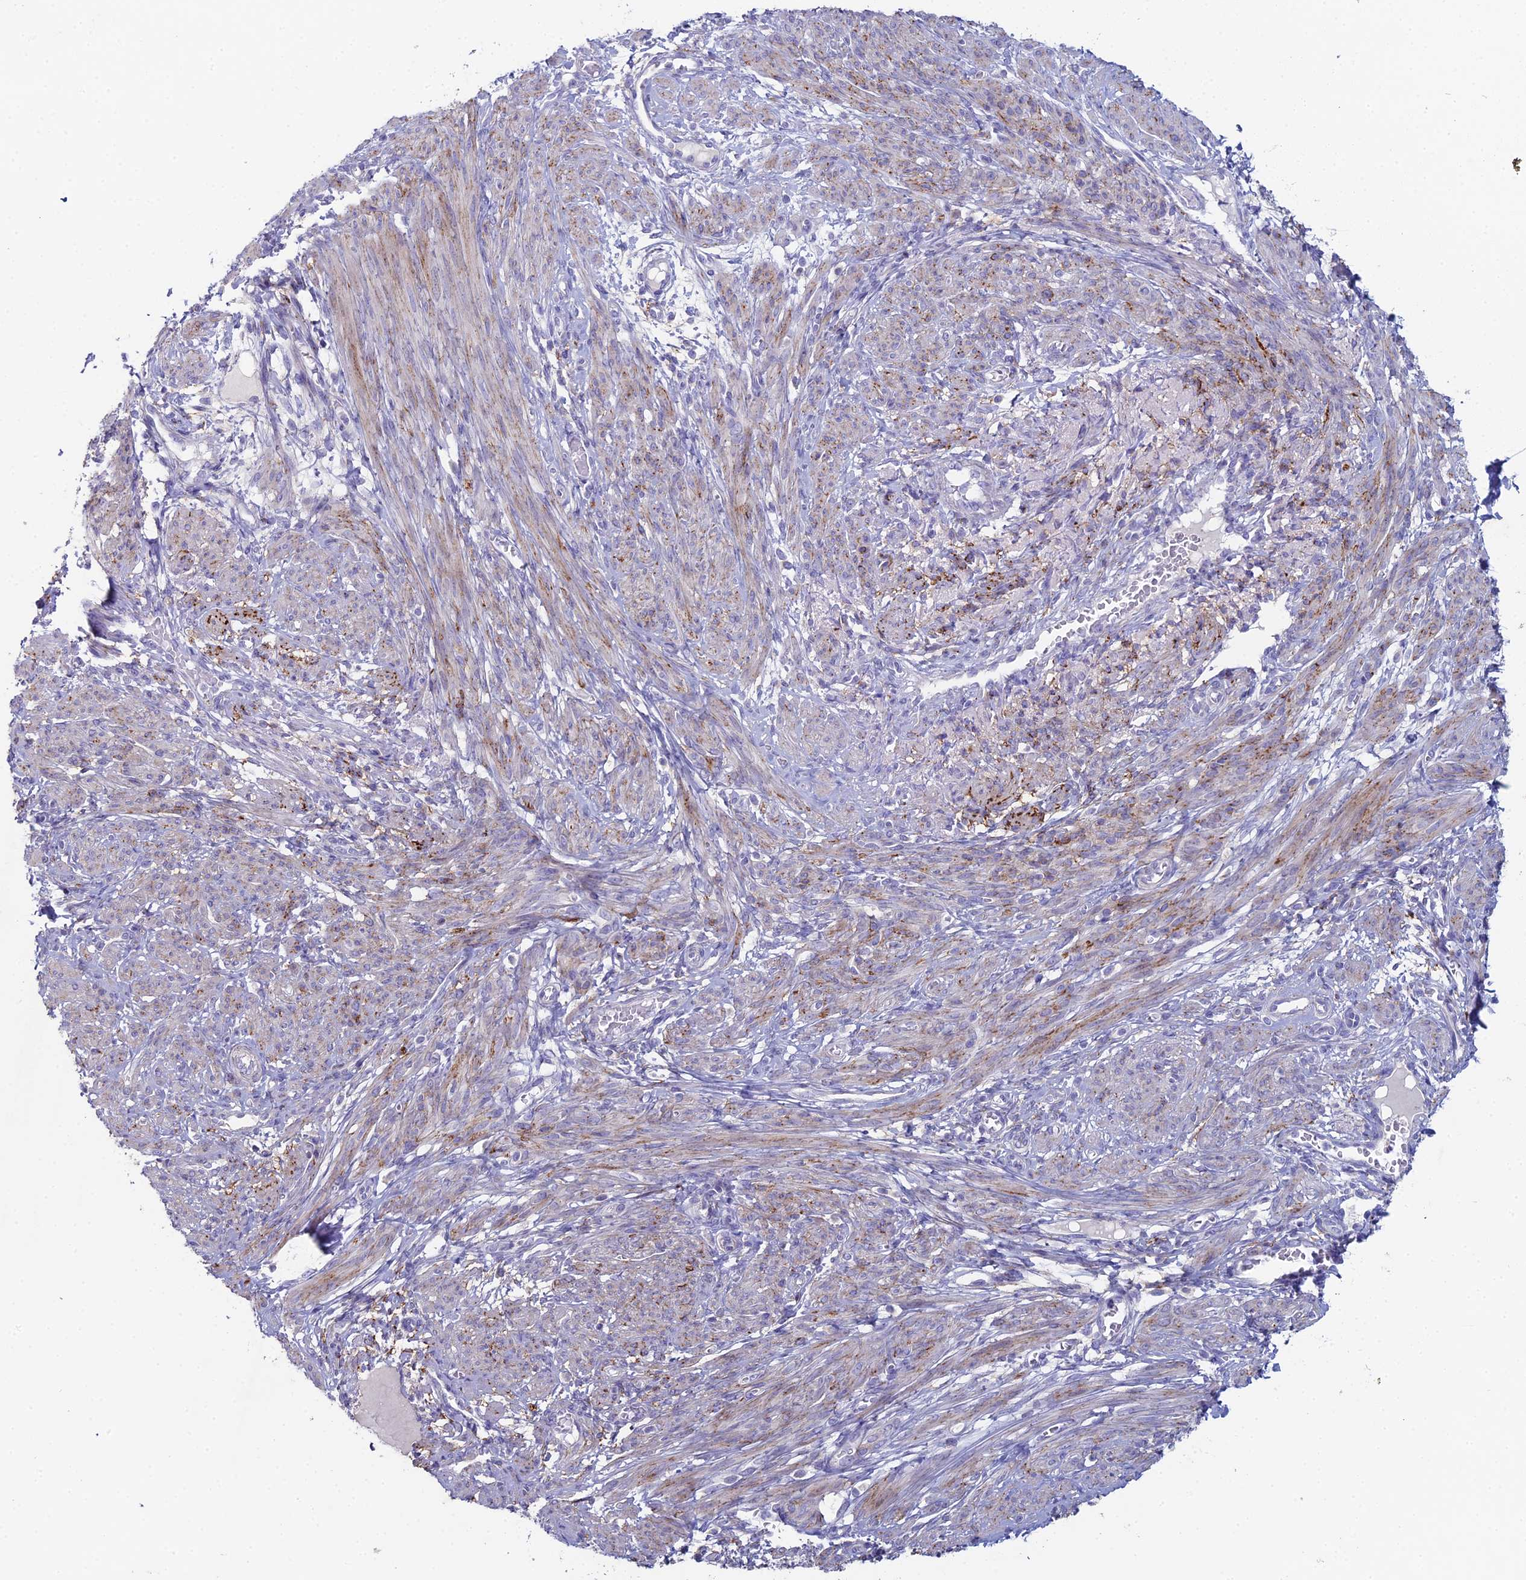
{"staining": {"intensity": "moderate", "quantity": "<25%", "location": "cytoplasmic/membranous"}, "tissue": "smooth muscle", "cell_type": "Smooth muscle cells", "image_type": "normal", "snomed": [{"axis": "morphology", "description": "Normal tissue, NOS"}, {"axis": "topography", "description": "Smooth muscle"}], "caption": "DAB (3,3'-diaminobenzidine) immunohistochemical staining of normal human smooth muscle shows moderate cytoplasmic/membranous protein expression in approximately <25% of smooth muscle cells.", "gene": "NCAM1", "patient": {"sex": "female", "age": 39}}